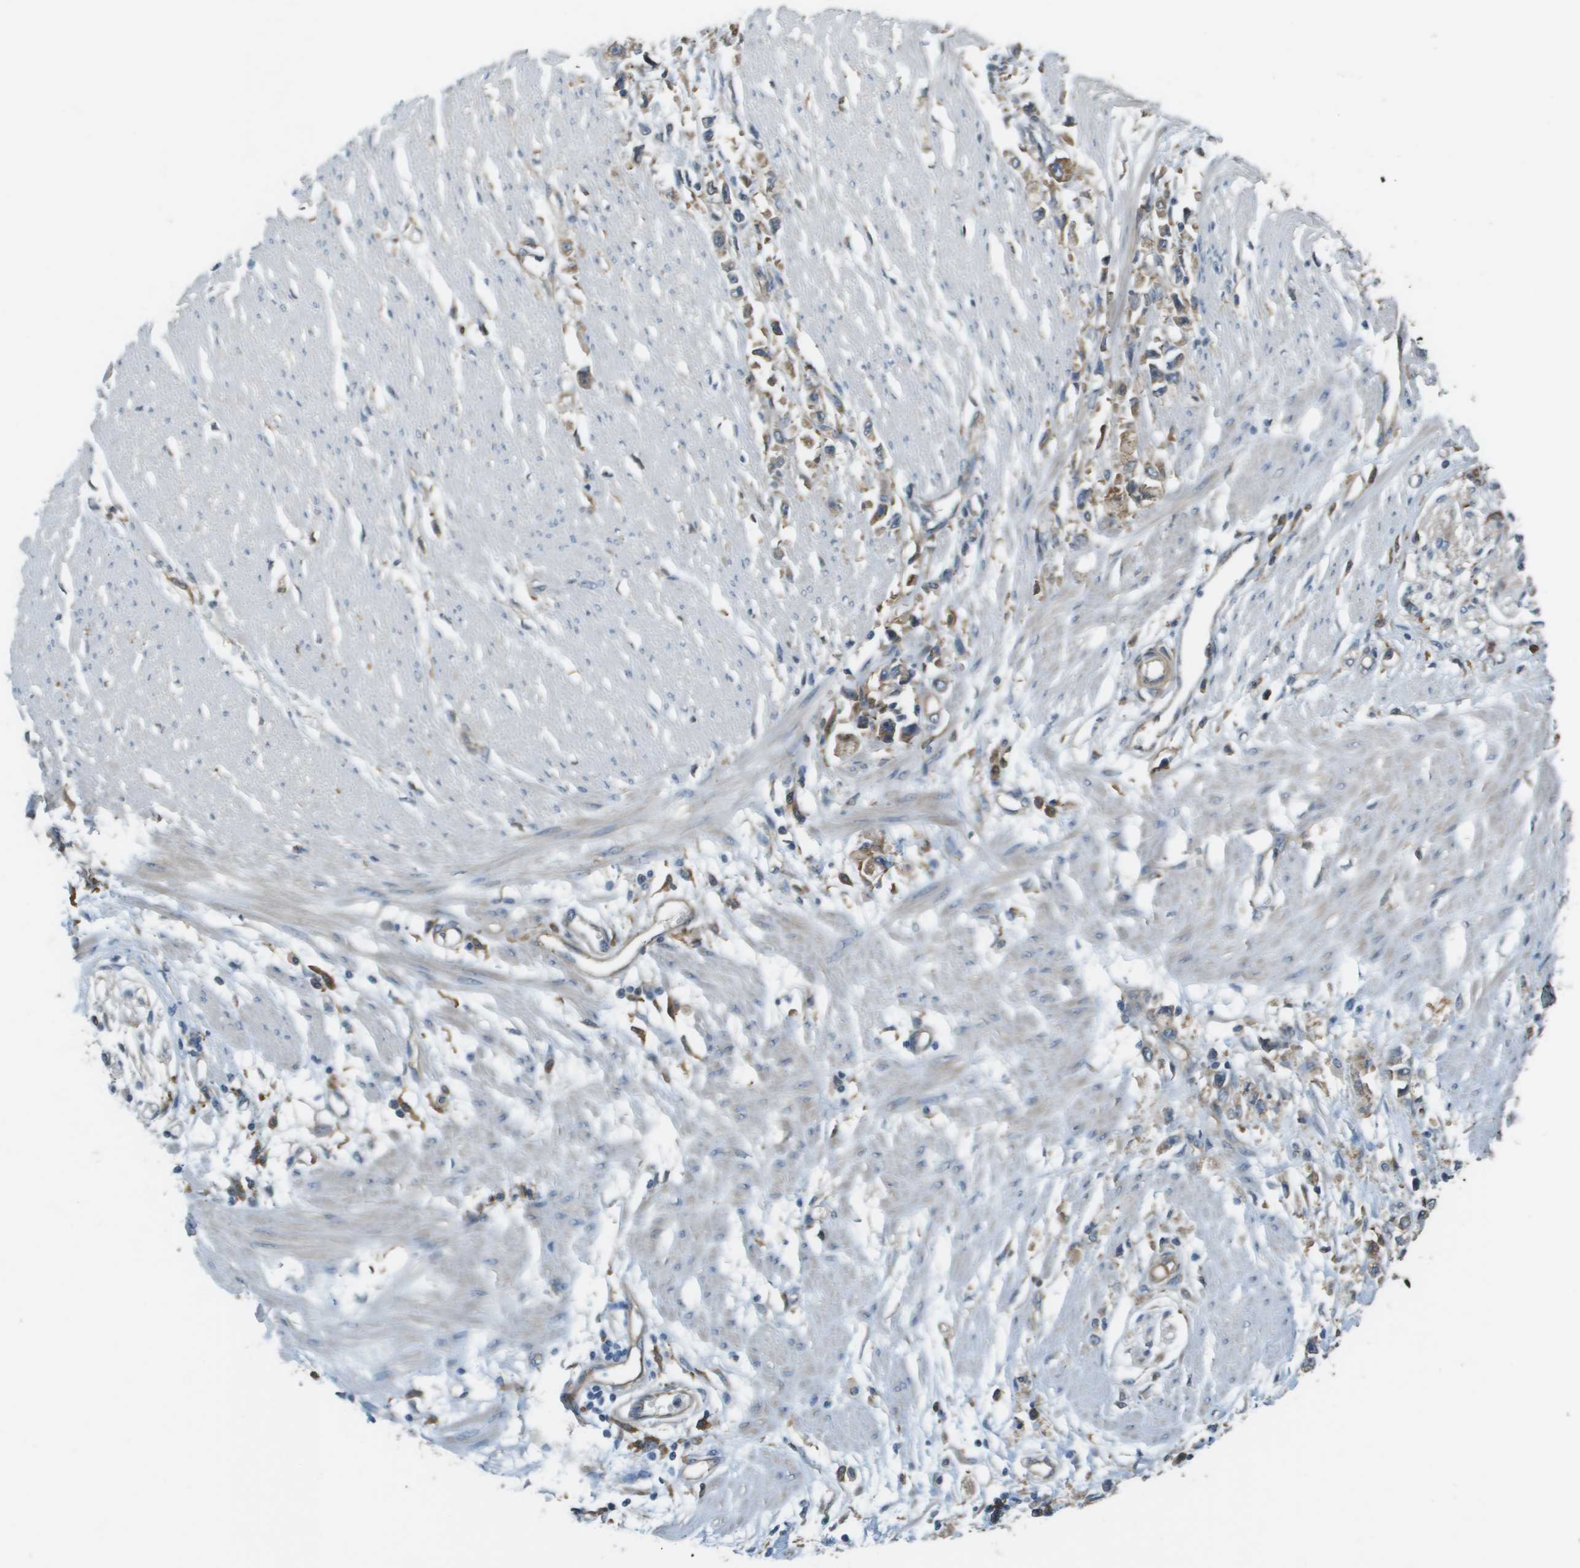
{"staining": {"intensity": "moderate", "quantity": ">75%", "location": "cytoplasmic/membranous"}, "tissue": "stomach cancer", "cell_type": "Tumor cells", "image_type": "cancer", "snomed": [{"axis": "morphology", "description": "Adenocarcinoma, NOS"}, {"axis": "topography", "description": "Stomach"}], "caption": "Stomach cancer stained for a protein (brown) exhibits moderate cytoplasmic/membranous positive expression in approximately >75% of tumor cells.", "gene": "CORO1B", "patient": {"sex": "female", "age": 59}}